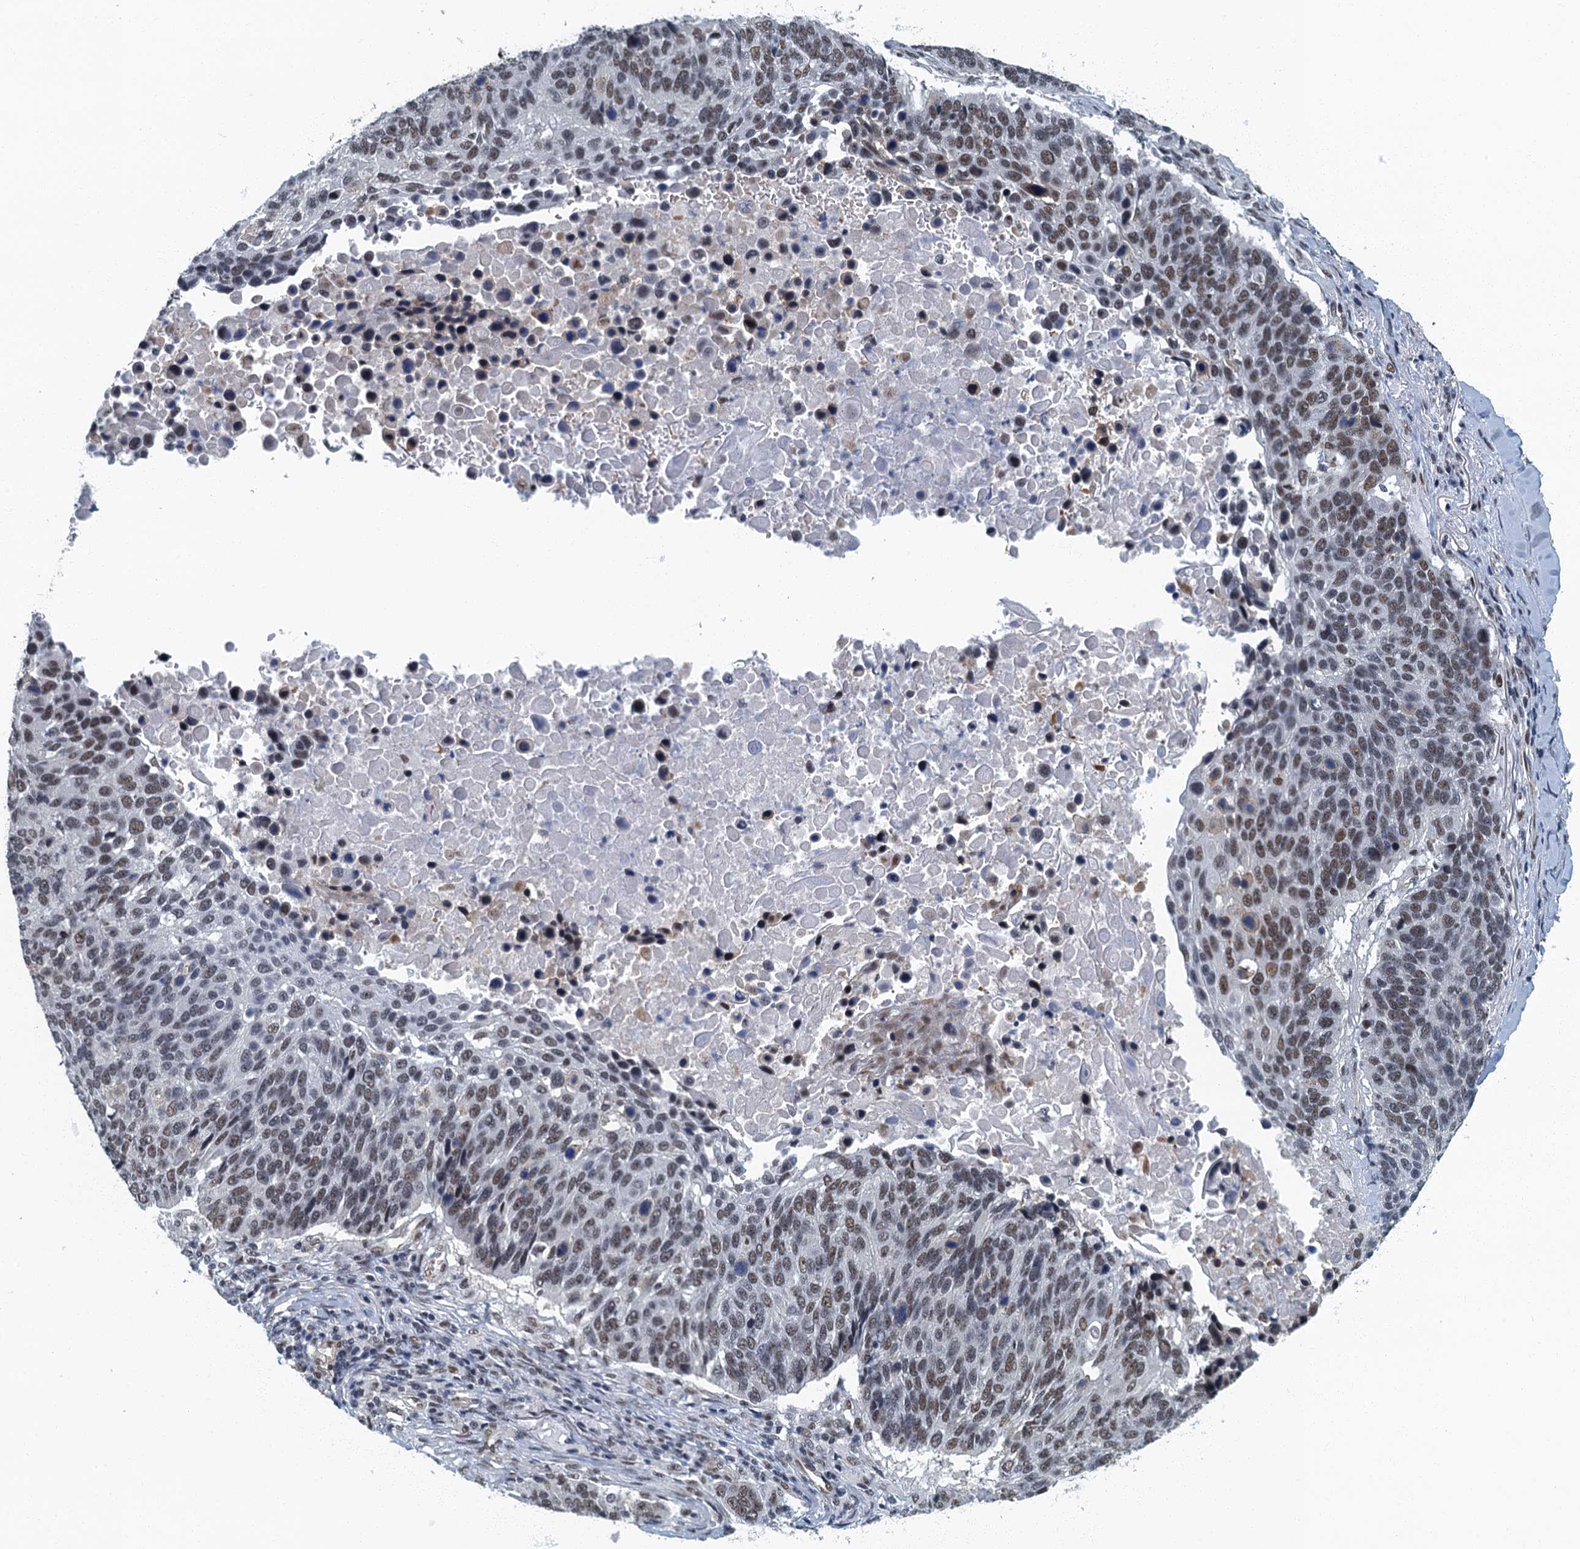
{"staining": {"intensity": "moderate", "quantity": ">75%", "location": "nuclear"}, "tissue": "lung cancer", "cell_type": "Tumor cells", "image_type": "cancer", "snomed": [{"axis": "morphology", "description": "Normal tissue, NOS"}, {"axis": "morphology", "description": "Squamous cell carcinoma, NOS"}, {"axis": "topography", "description": "Lymph node"}, {"axis": "topography", "description": "Lung"}], "caption": "The image exhibits a brown stain indicating the presence of a protein in the nuclear of tumor cells in lung squamous cell carcinoma. Using DAB (3,3'-diaminobenzidine) (brown) and hematoxylin (blue) stains, captured at high magnification using brightfield microscopy.", "gene": "GADL1", "patient": {"sex": "male", "age": 66}}